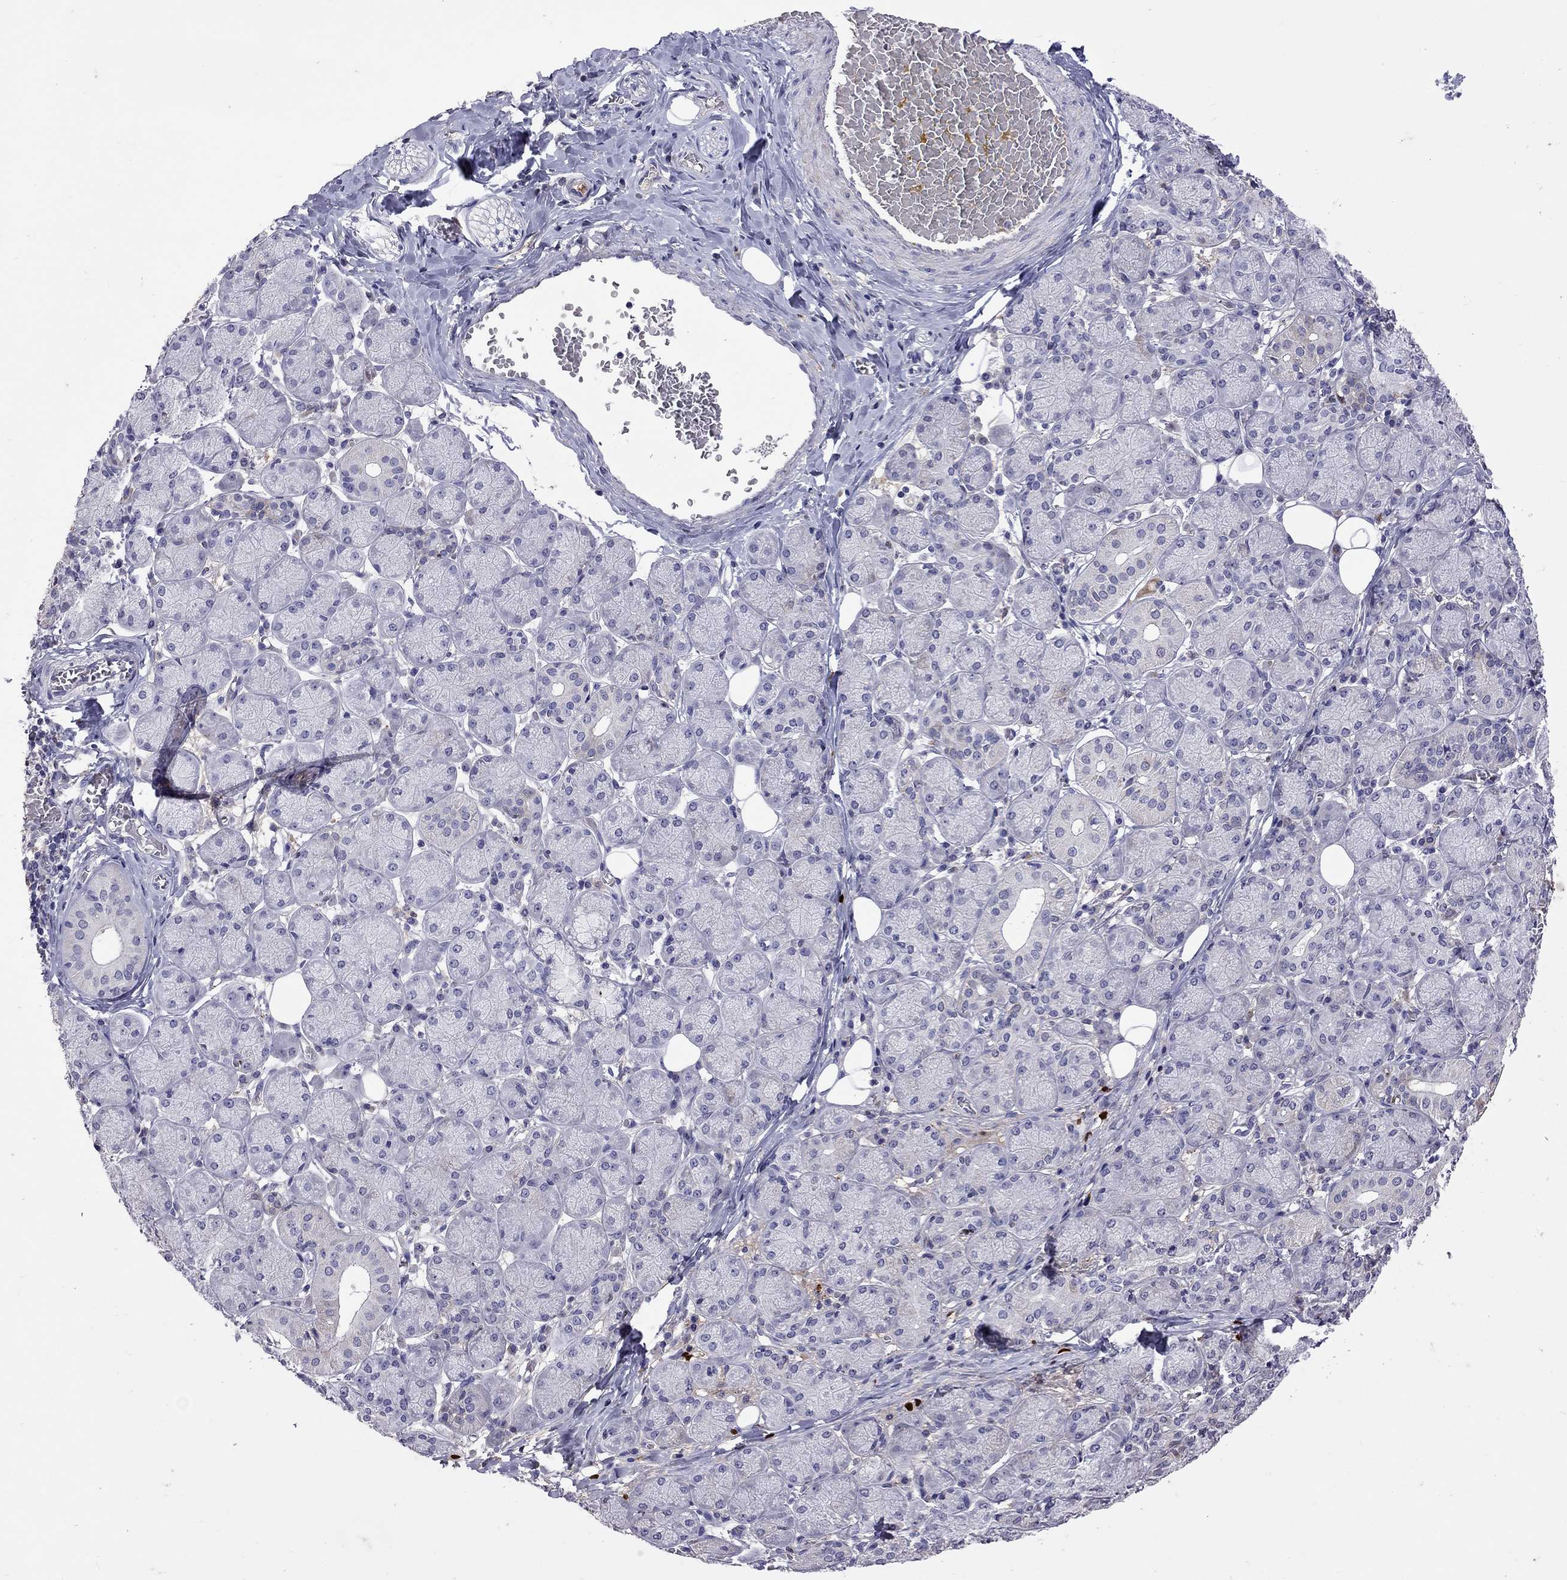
{"staining": {"intensity": "moderate", "quantity": "<25%", "location": "cytoplasmic/membranous"}, "tissue": "salivary gland", "cell_type": "Glandular cells", "image_type": "normal", "snomed": [{"axis": "morphology", "description": "Normal tissue, NOS"}, {"axis": "topography", "description": "Salivary gland"}, {"axis": "topography", "description": "Peripheral nerve tissue"}], "caption": "Immunohistochemical staining of unremarkable salivary gland demonstrates moderate cytoplasmic/membranous protein positivity in approximately <25% of glandular cells. The staining is performed using DAB (3,3'-diaminobenzidine) brown chromogen to label protein expression. The nuclei are counter-stained blue using hematoxylin.", "gene": "SERPINA3", "patient": {"sex": "female", "age": 24}}